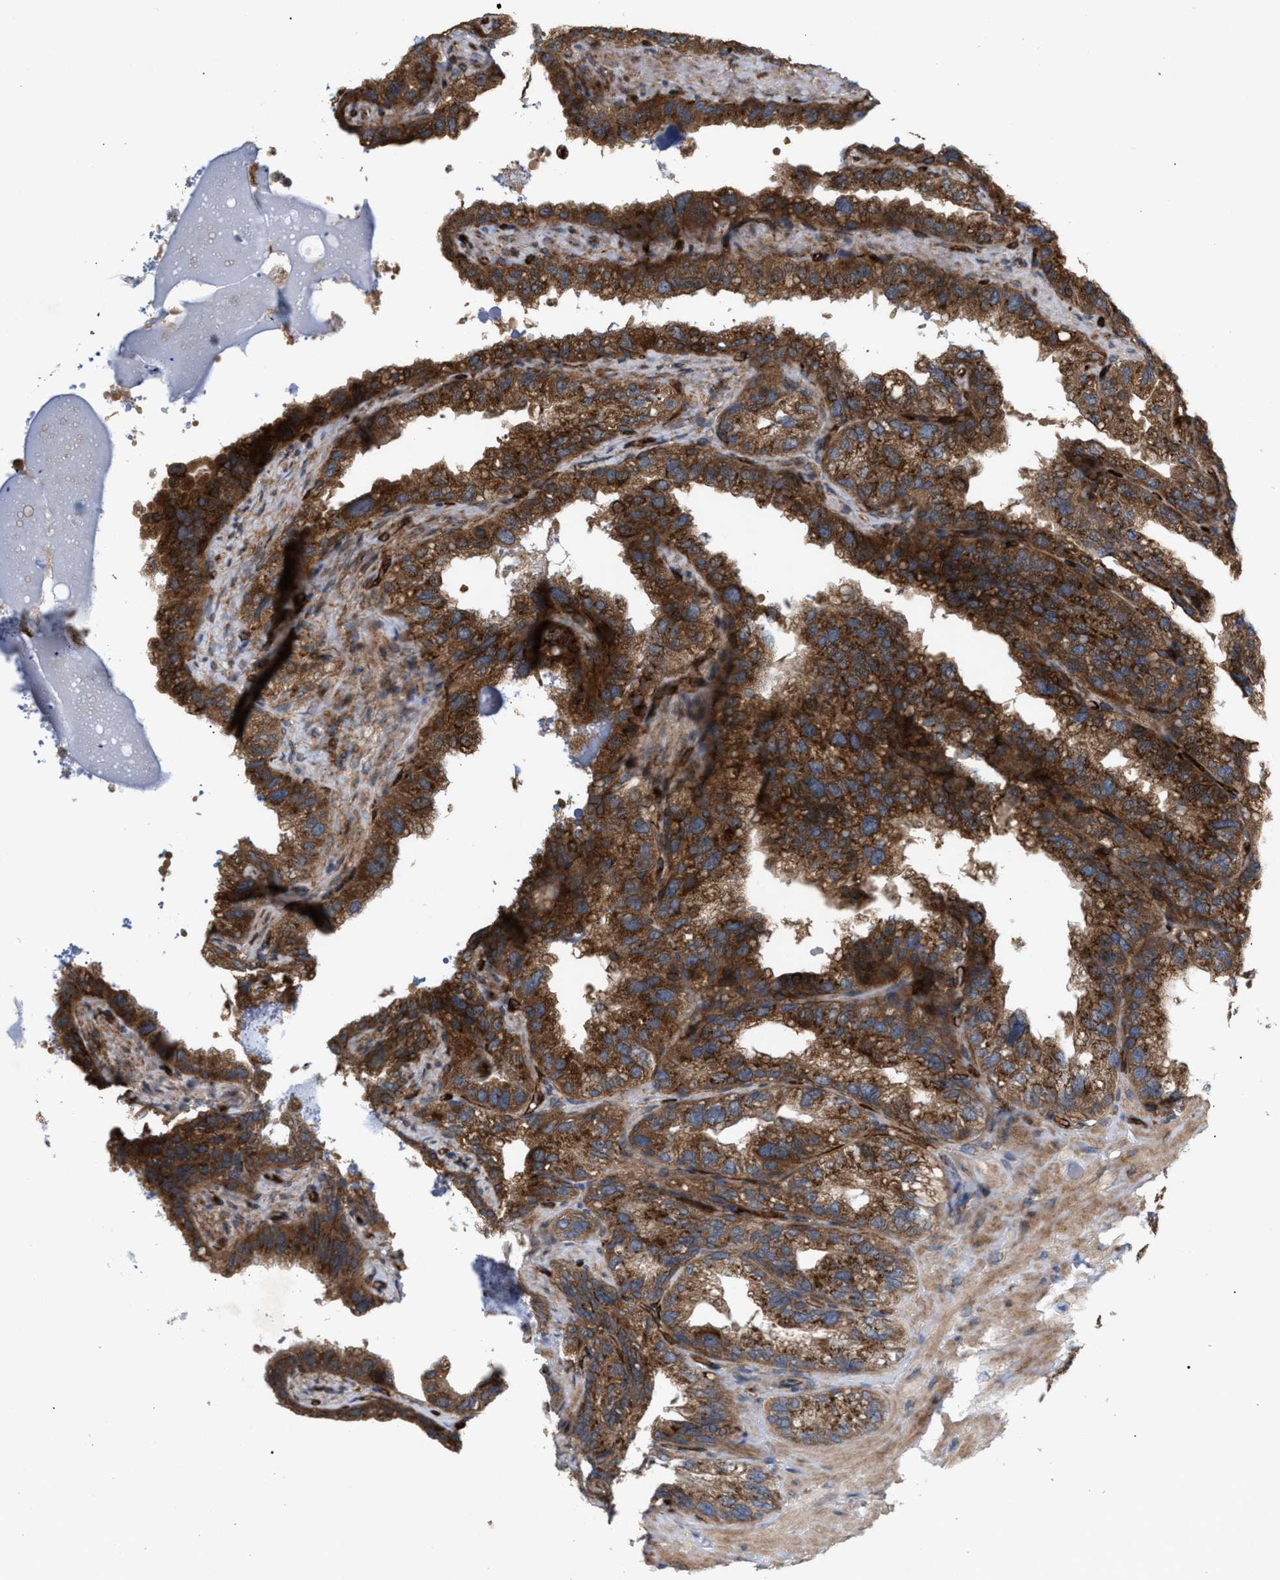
{"staining": {"intensity": "strong", "quantity": ">75%", "location": "cytoplasmic/membranous"}, "tissue": "seminal vesicle", "cell_type": "Glandular cells", "image_type": "normal", "snomed": [{"axis": "morphology", "description": "Normal tissue, NOS"}, {"axis": "topography", "description": "Seminal veicle"}], "caption": "DAB (3,3'-diaminobenzidine) immunohistochemical staining of unremarkable human seminal vesicle exhibits strong cytoplasmic/membranous protein positivity in approximately >75% of glandular cells. (DAB (3,3'-diaminobenzidine) IHC, brown staining for protein, blue staining for nuclei).", "gene": "GCC1", "patient": {"sex": "male", "age": 68}}